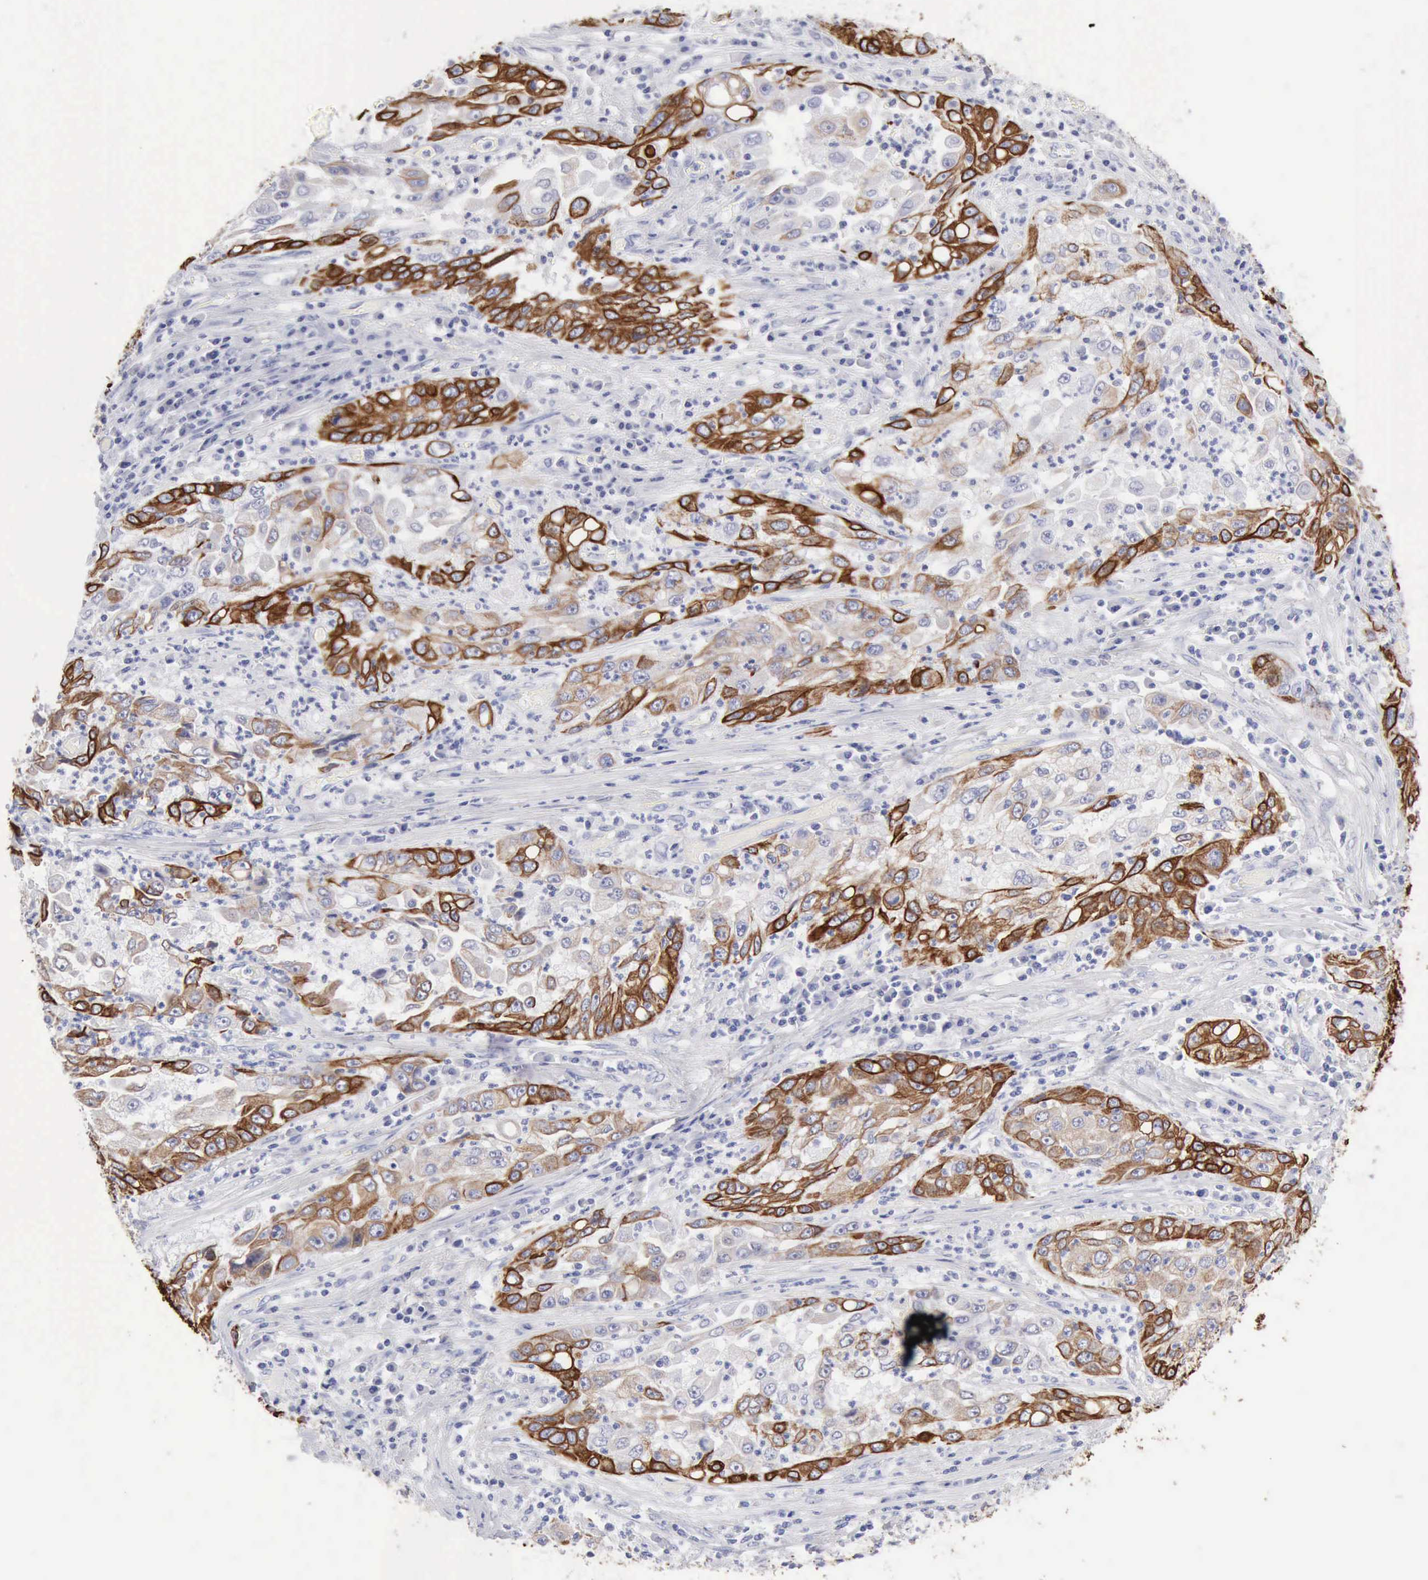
{"staining": {"intensity": "moderate", "quantity": "25%-75%", "location": "cytoplasmic/membranous"}, "tissue": "cervical cancer", "cell_type": "Tumor cells", "image_type": "cancer", "snomed": [{"axis": "morphology", "description": "Squamous cell carcinoma, NOS"}, {"axis": "topography", "description": "Cervix"}], "caption": "Moderate cytoplasmic/membranous staining for a protein is identified in approximately 25%-75% of tumor cells of squamous cell carcinoma (cervical) using IHC.", "gene": "KRT5", "patient": {"sex": "female", "age": 36}}